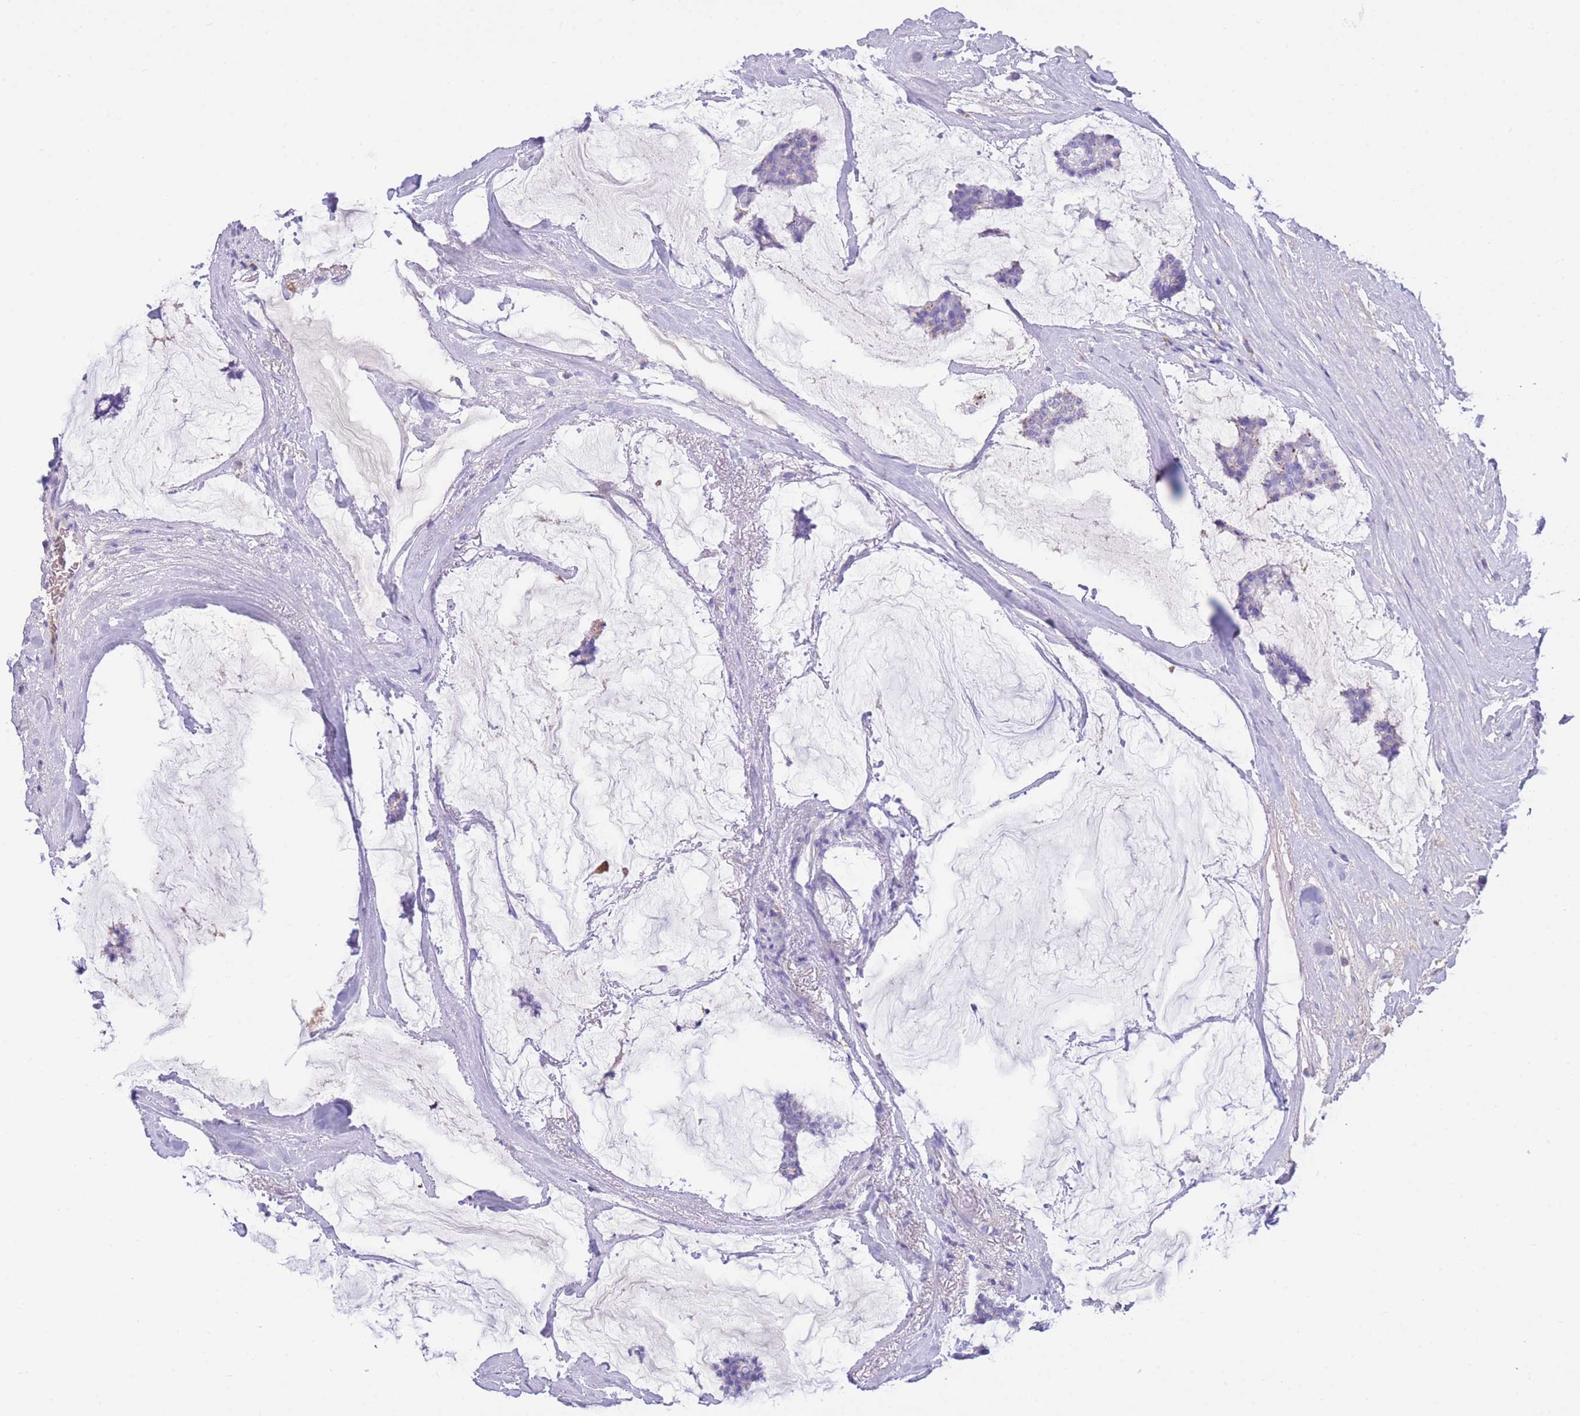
{"staining": {"intensity": "negative", "quantity": "none", "location": "none"}, "tissue": "breast cancer", "cell_type": "Tumor cells", "image_type": "cancer", "snomed": [{"axis": "morphology", "description": "Duct carcinoma"}, {"axis": "topography", "description": "Breast"}], "caption": "Immunohistochemistry (IHC) of human infiltrating ductal carcinoma (breast) demonstrates no expression in tumor cells. (Brightfield microscopy of DAB (3,3'-diaminobenzidine) IHC at high magnification).", "gene": "PLBD1", "patient": {"sex": "female", "age": 93}}